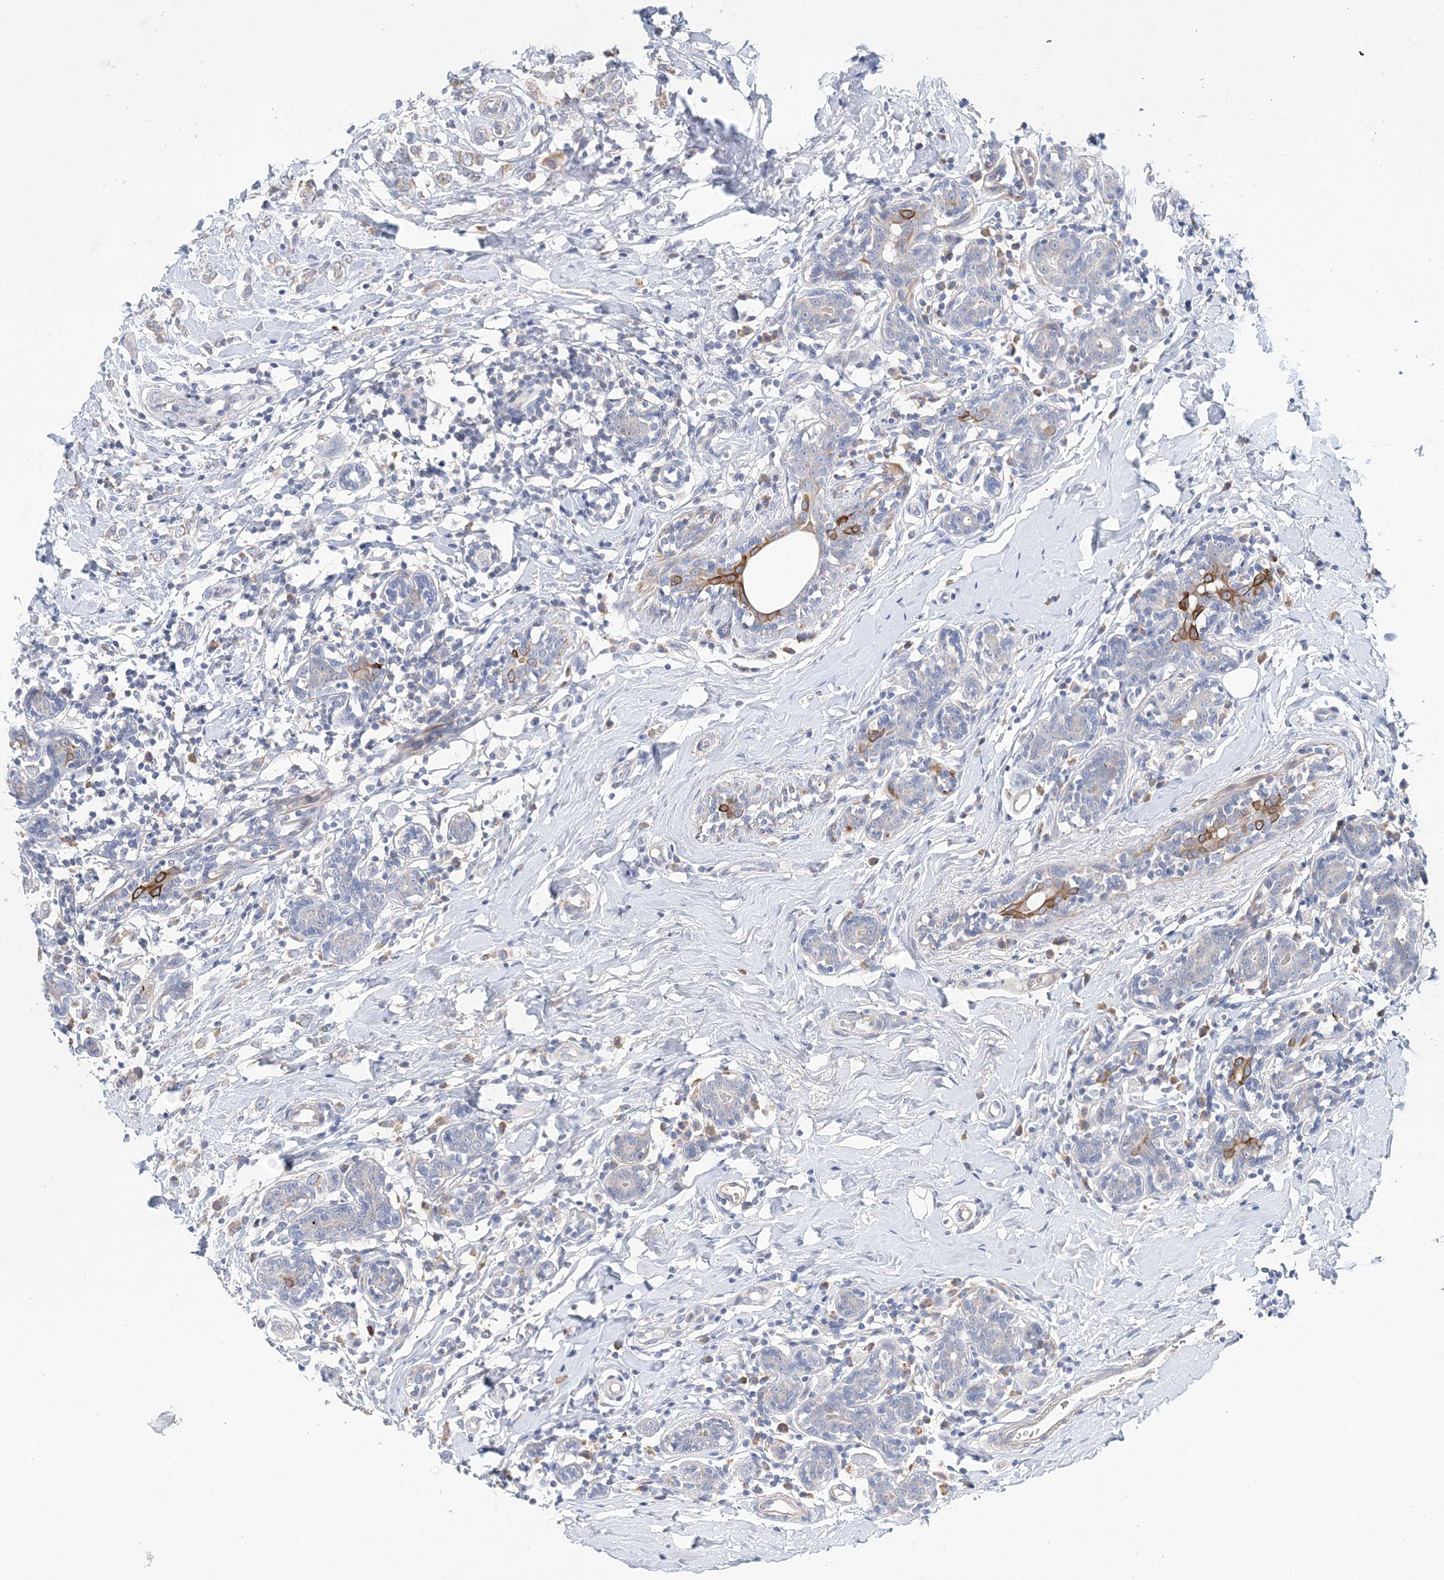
{"staining": {"intensity": "weak", "quantity": "<25%", "location": "cytoplasmic/membranous"}, "tissue": "breast cancer", "cell_type": "Tumor cells", "image_type": "cancer", "snomed": [{"axis": "morphology", "description": "Normal tissue, NOS"}, {"axis": "morphology", "description": "Lobular carcinoma"}, {"axis": "topography", "description": "Breast"}], "caption": "Breast lobular carcinoma was stained to show a protein in brown. There is no significant positivity in tumor cells.", "gene": "LRRIQ4", "patient": {"sex": "female", "age": 47}}